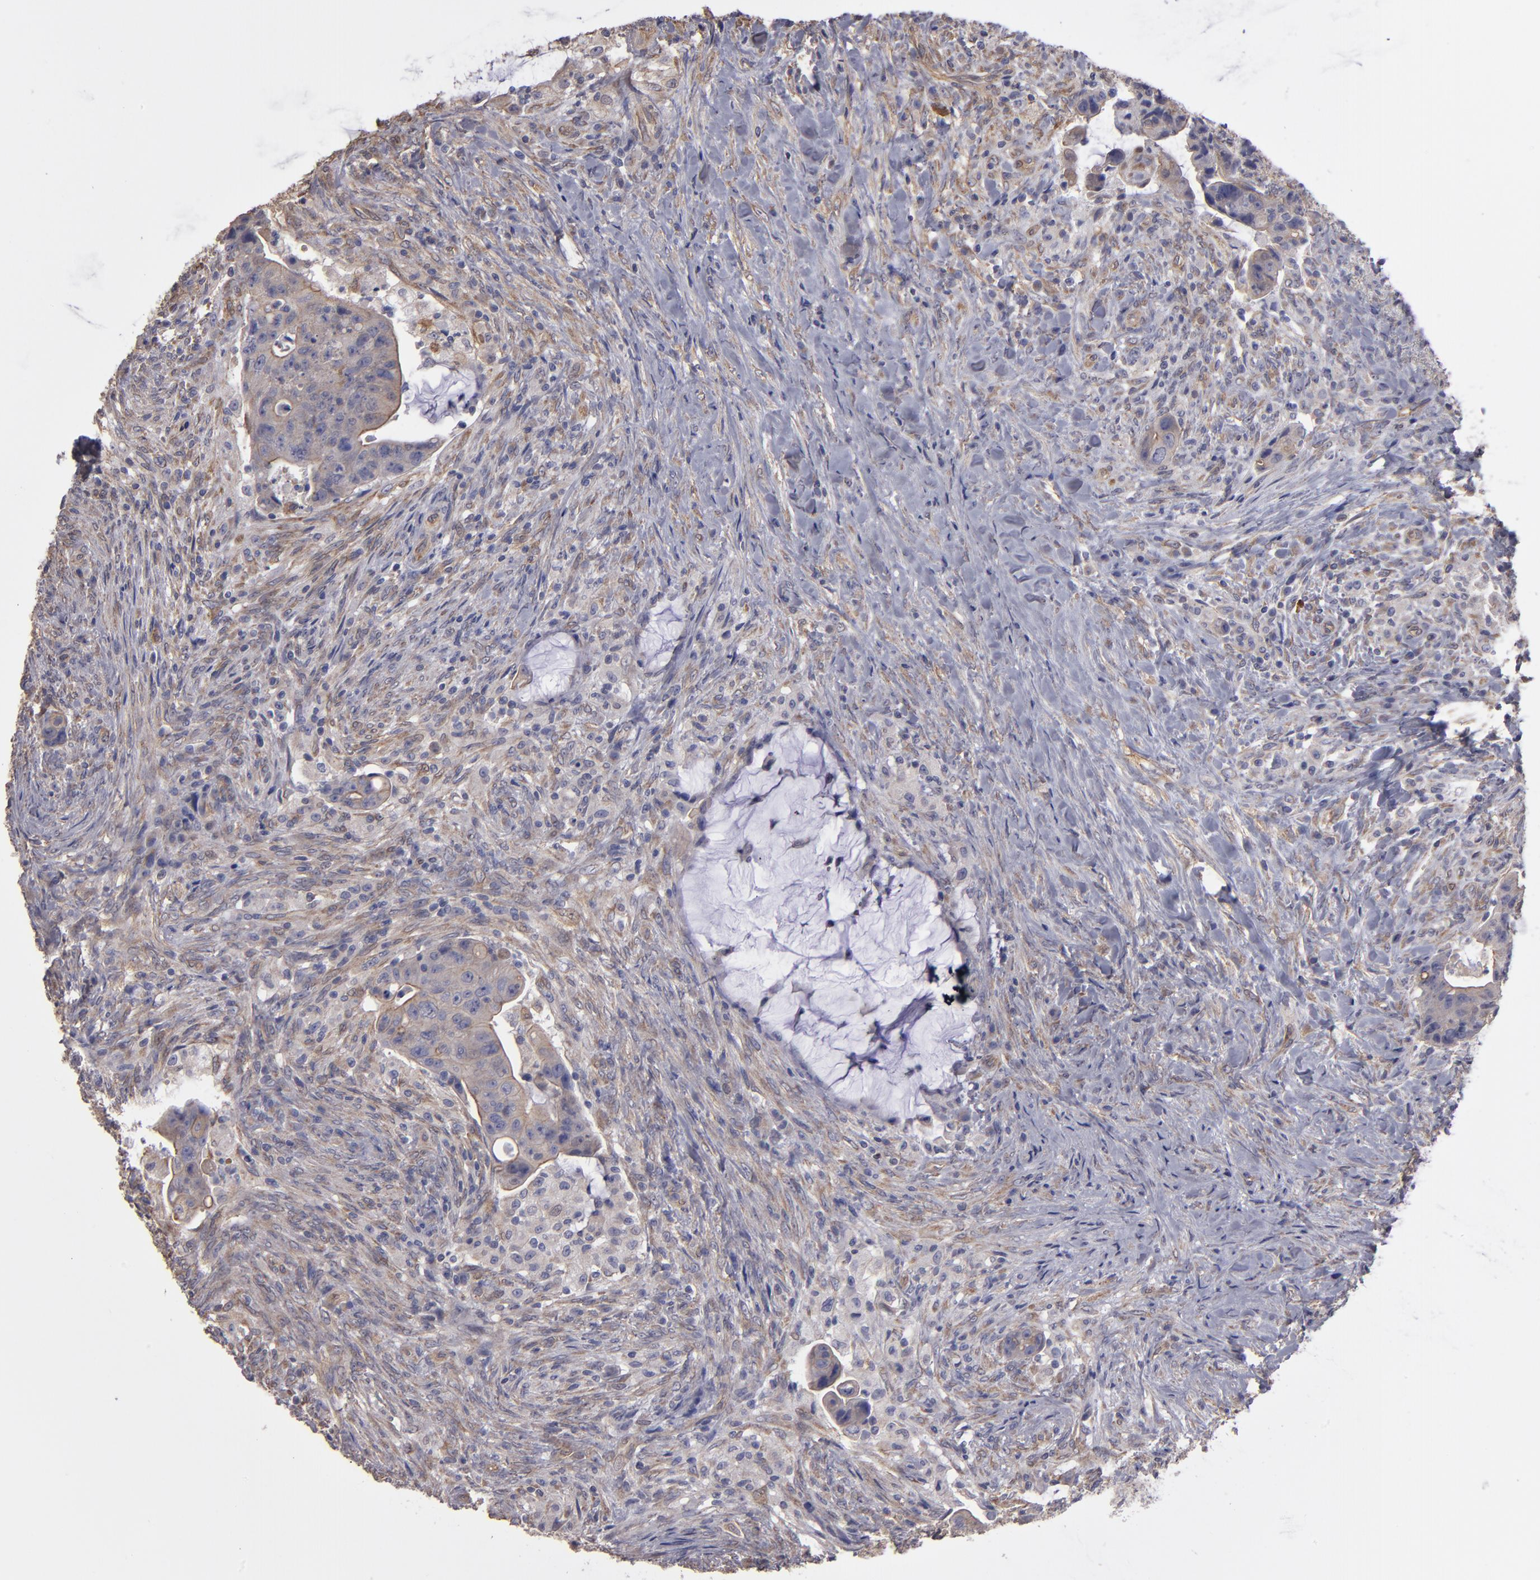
{"staining": {"intensity": "weak", "quantity": ">75%", "location": "cytoplasmic/membranous"}, "tissue": "colorectal cancer", "cell_type": "Tumor cells", "image_type": "cancer", "snomed": [{"axis": "morphology", "description": "Adenocarcinoma, NOS"}, {"axis": "topography", "description": "Rectum"}], "caption": "This image exhibits immunohistochemistry staining of colorectal adenocarcinoma, with low weak cytoplasmic/membranous expression in approximately >75% of tumor cells.", "gene": "NDRG2", "patient": {"sex": "female", "age": 71}}